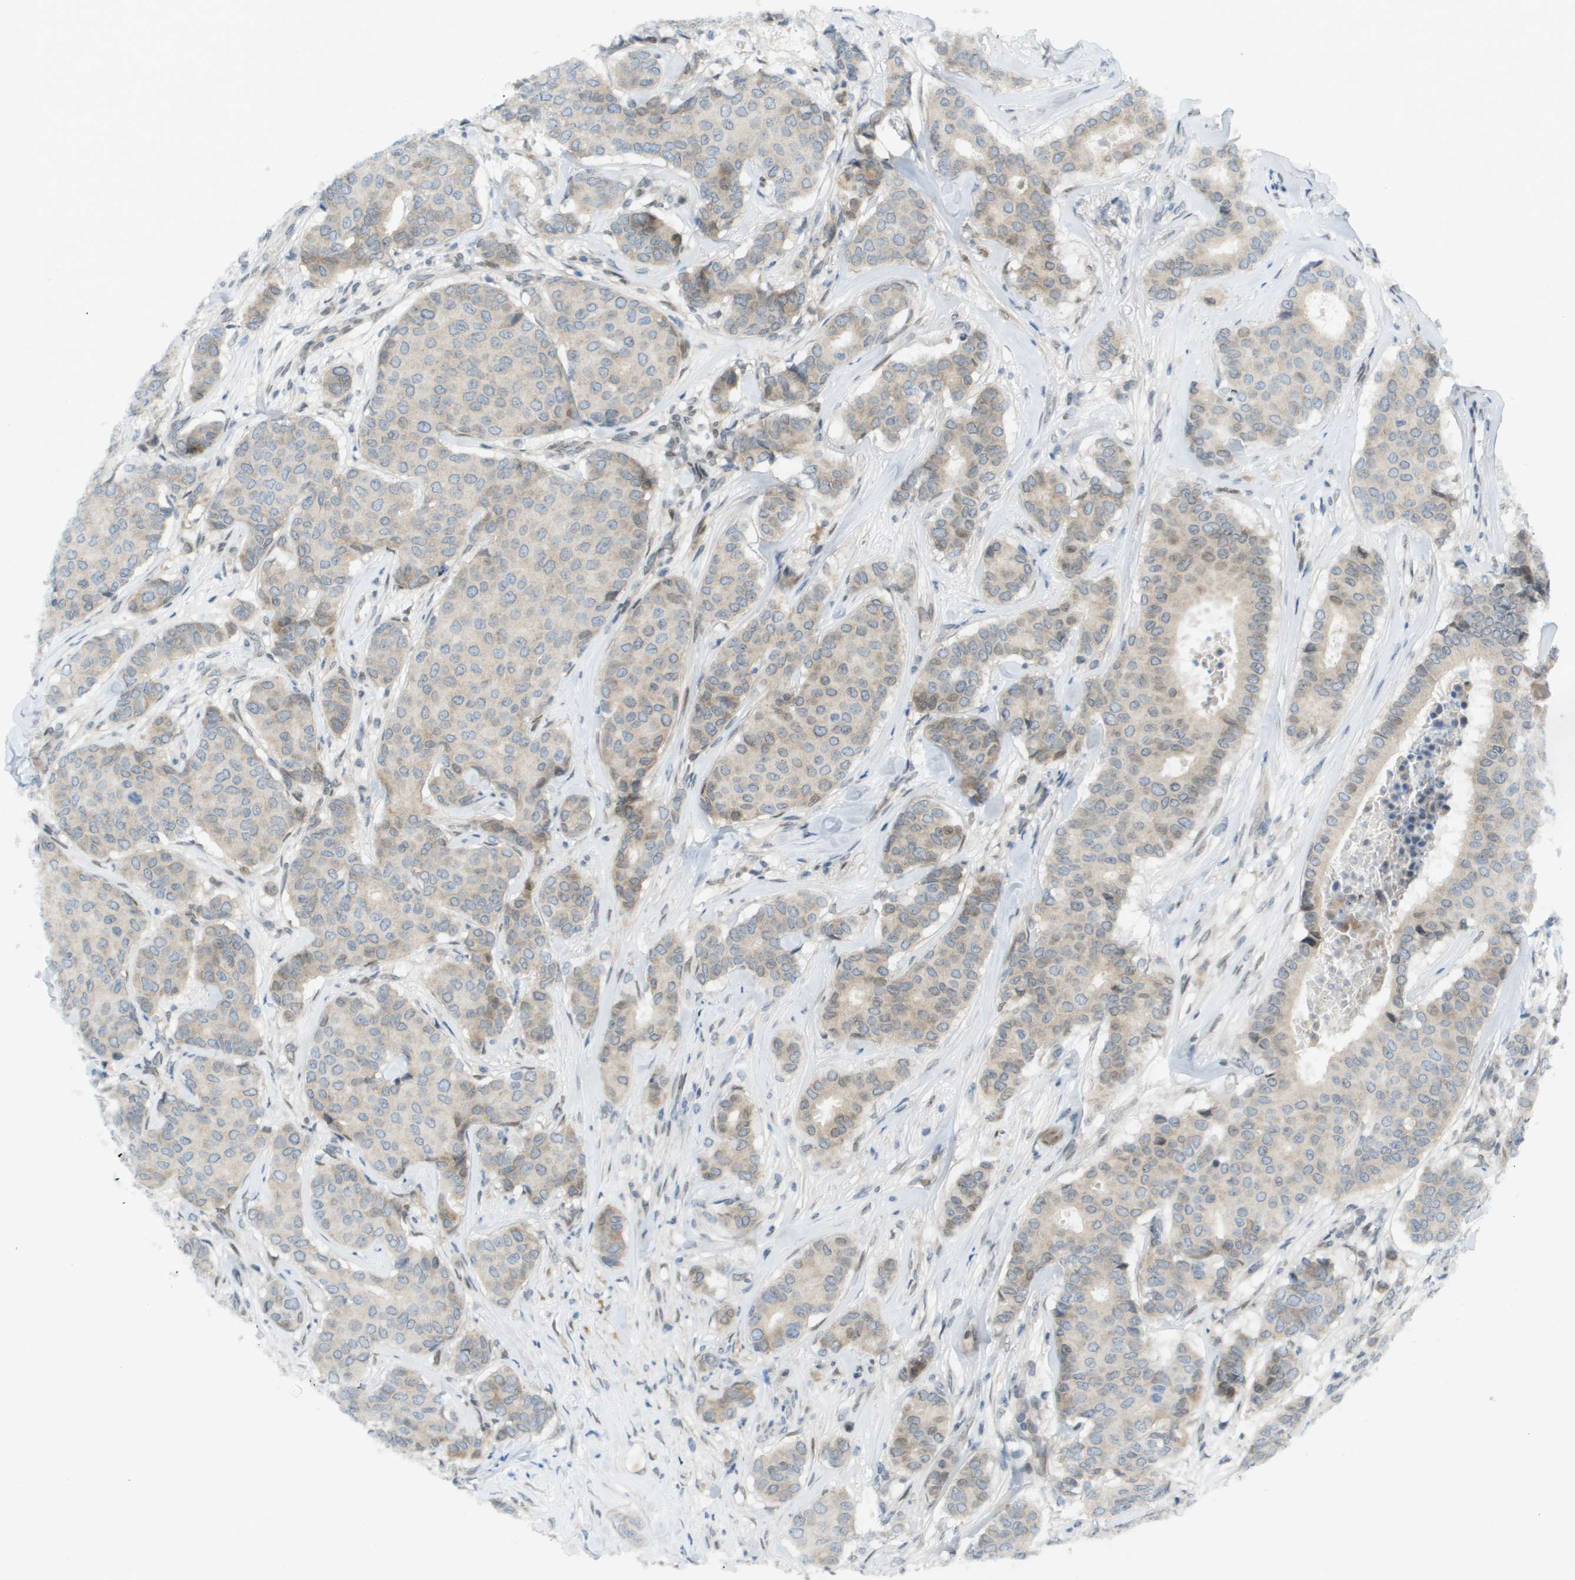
{"staining": {"intensity": "weak", "quantity": ">75%", "location": "cytoplasmic/membranous,nuclear"}, "tissue": "breast cancer", "cell_type": "Tumor cells", "image_type": "cancer", "snomed": [{"axis": "morphology", "description": "Duct carcinoma"}, {"axis": "topography", "description": "Breast"}], "caption": "Breast intraductal carcinoma stained with a brown dye displays weak cytoplasmic/membranous and nuclear positive expression in about >75% of tumor cells.", "gene": "CACNB4", "patient": {"sex": "female", "age": 75}}